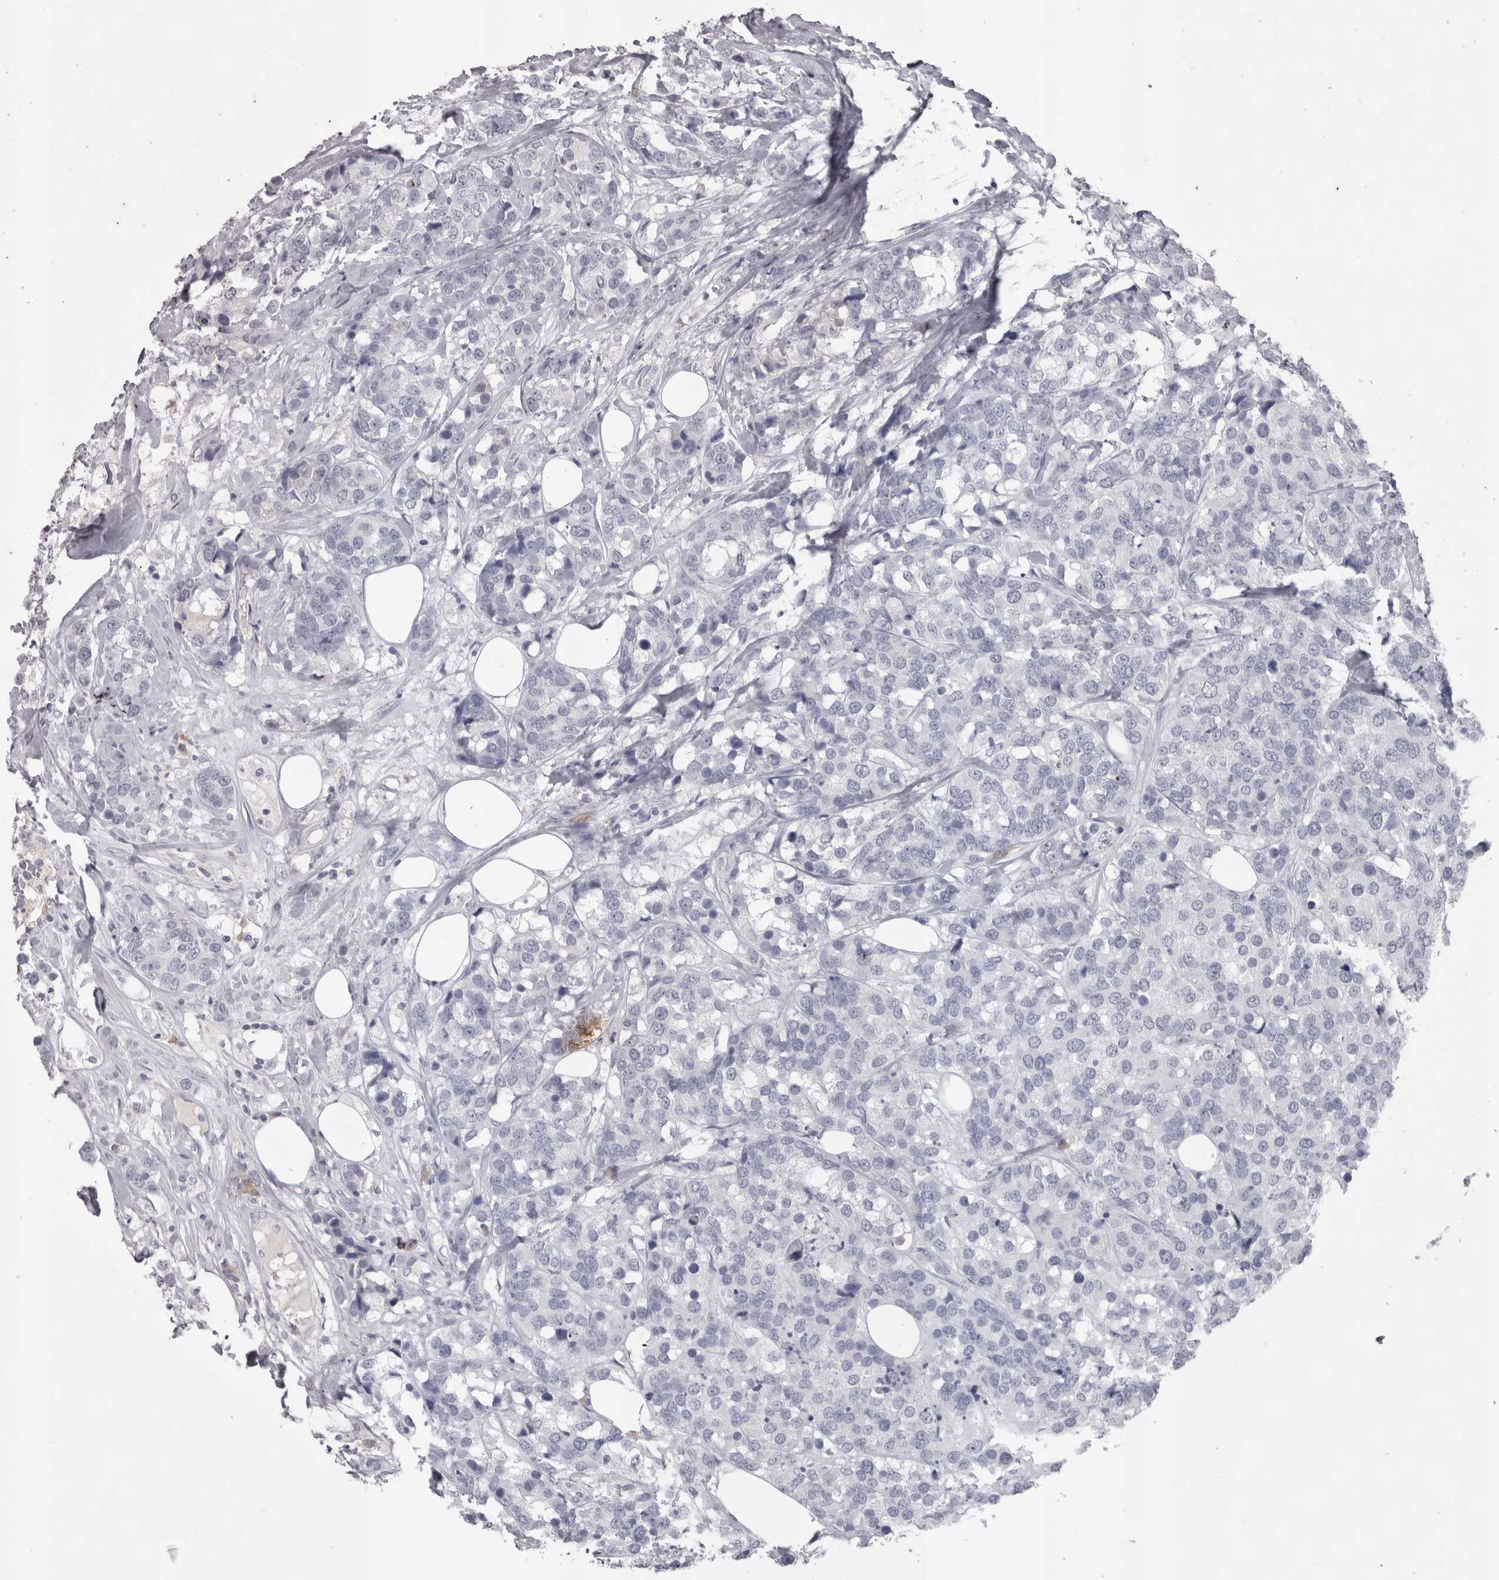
{"staining": {"intensity": "negative", "quantity": "none", "location": "none"}, "tissue": "breast cancer", "cell_type": "Tumor cells", "image_type": "cancer", "snomed": [{"axis": "morphology", "description": "Lobular carcinoma"}, {"axis": "topography", "description": "Breast"}], "caption": "Breast cancer was stained to show a protein in brown. There is no significant staining in tumor cells.", "gene": "LAX1", "patient": {"sex": "female", "age": 59}}